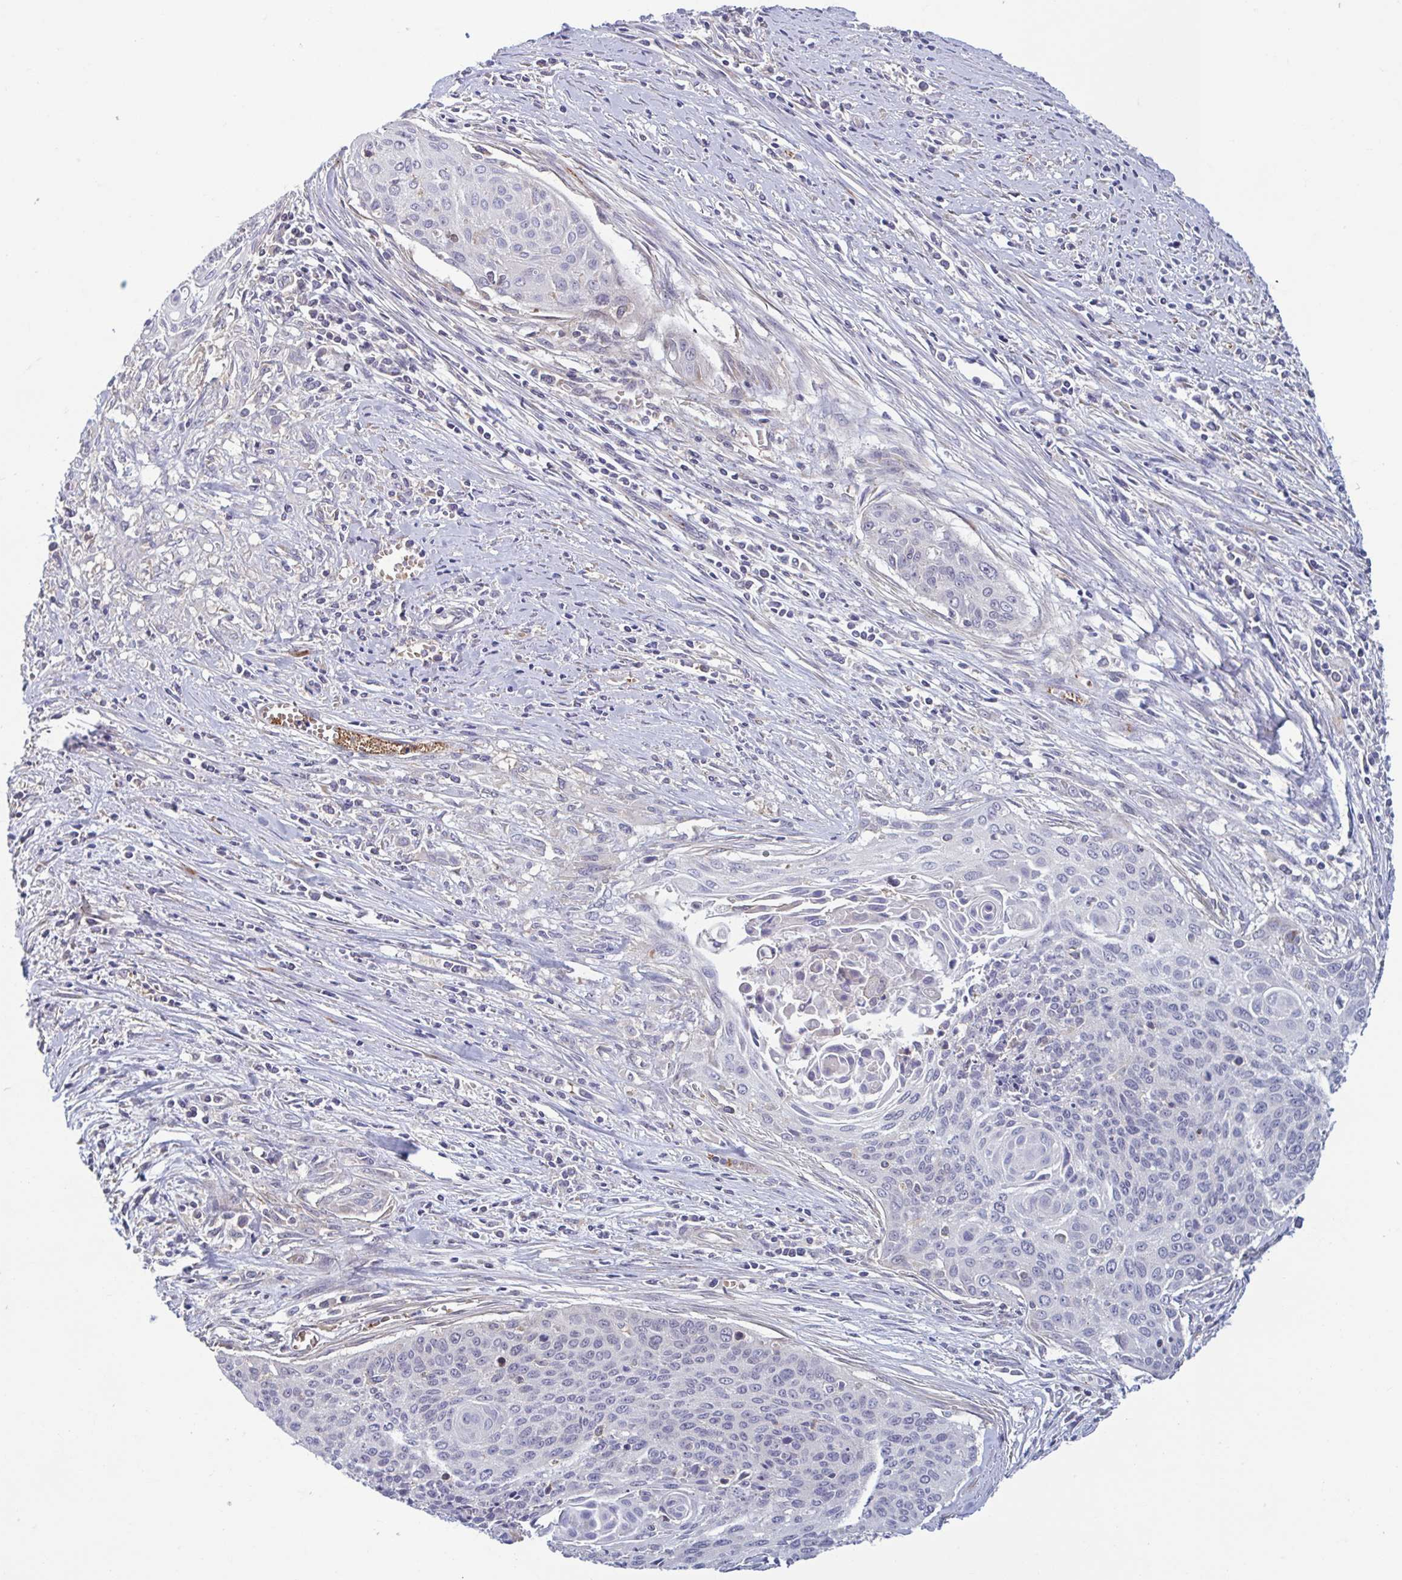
{"staining": {"intensity": "negative", "quantity": "none", "location": "none"}, "tissue": "cervical cancer", "cell_type": "Tumor cells", "image_type": "cancer", "snomed": [{"axis": "morphology", "description": "Squamous cell carcinoma, NOS"}, {"axis": "topography", "description": "Cervix"}], "caption": "IHC micrograph of neoplastic tissue: human squamous cell carcinoma (cervical) stained with DAB reveals no significant protein staining in tumor cells. The staining is performed using DAB (3,3'-diaminobenzidine) brown chromogen with nuclei counter-stained in using hematoxylin.", "gene": "LRRC38", "patient": {"sex": "female", "age": 55}}